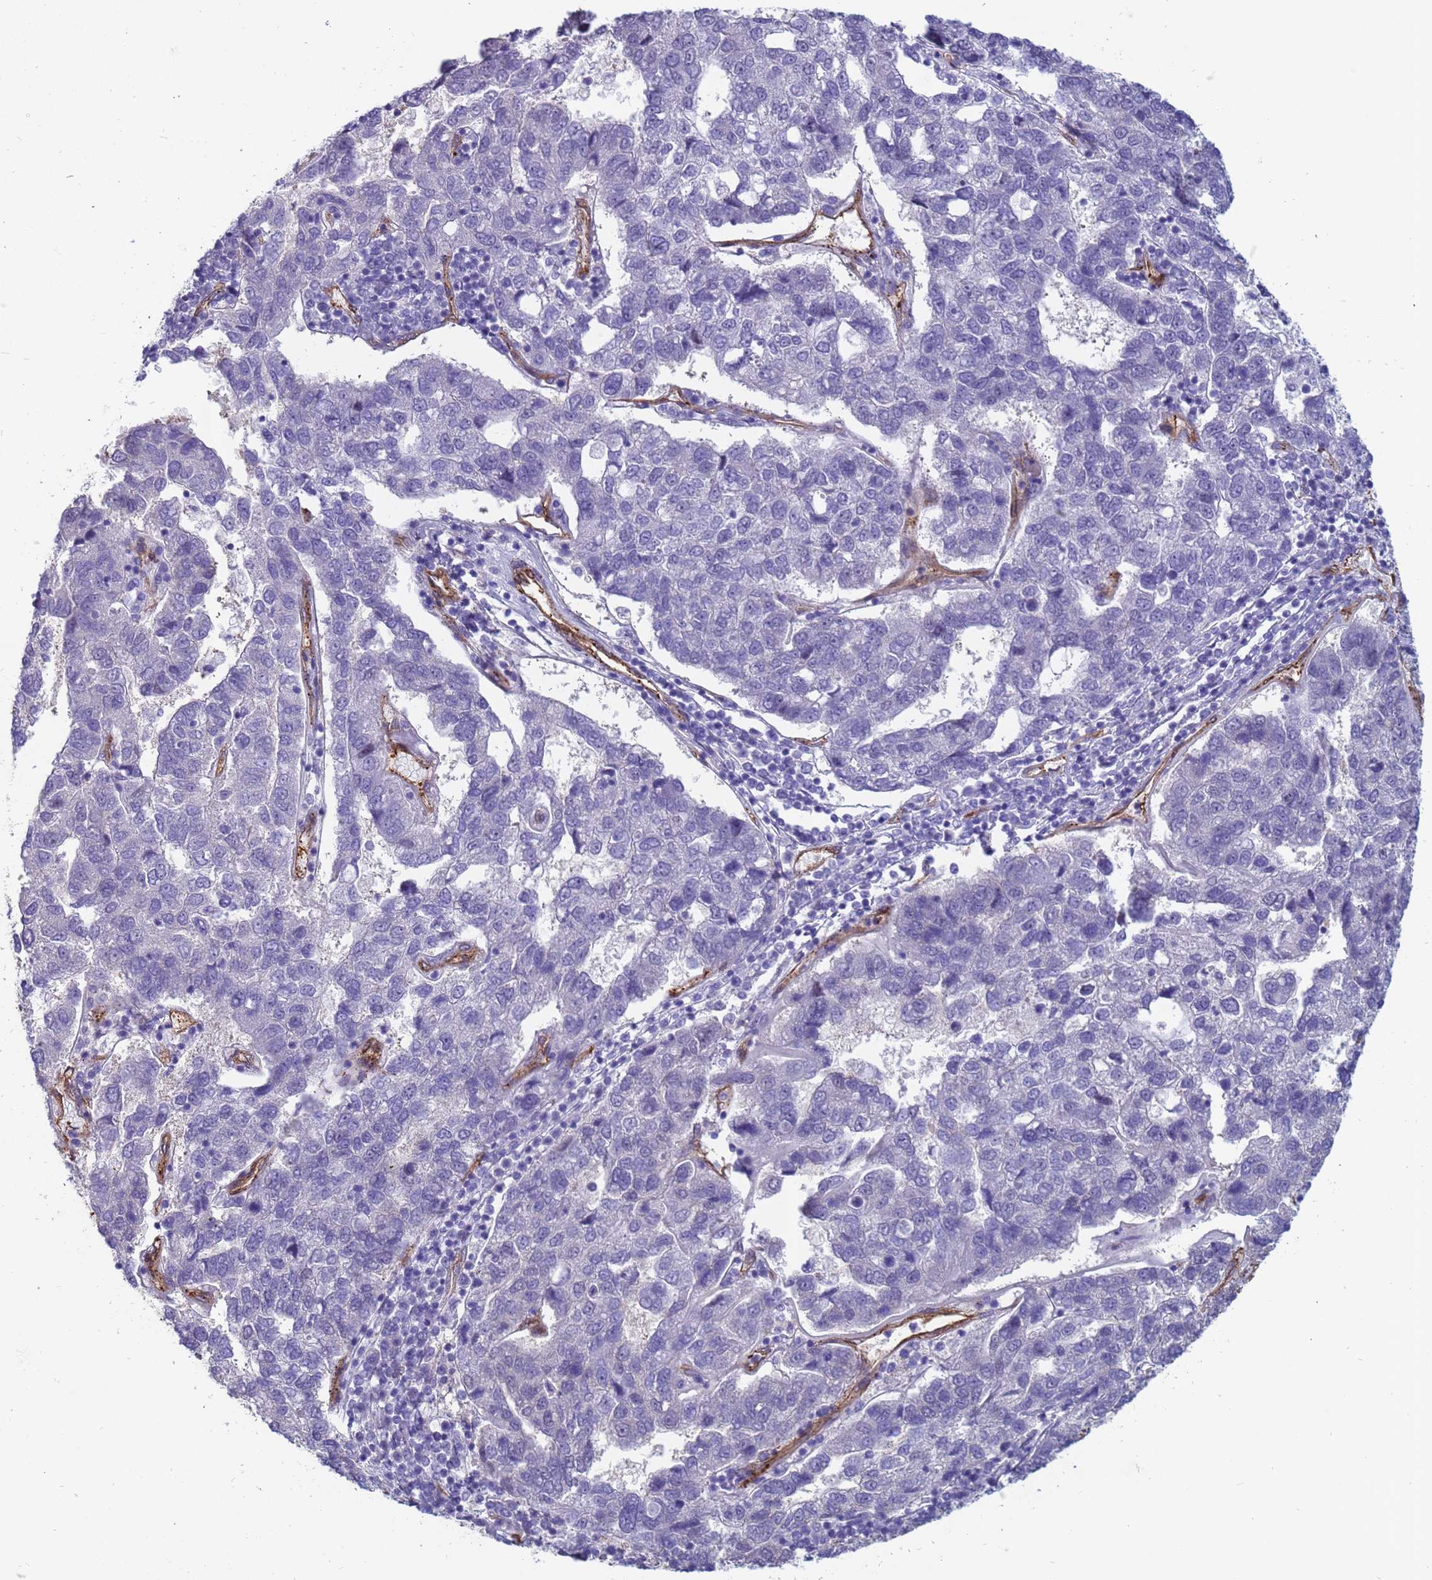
{"staining": {"intensity": "negative", "quantity": "none", "location": "none"}, "tissue": "pancreatic cancer", "cell_type": "Tumor cells", "image_type": "cancer", "snomed": [{"axis": "morphology", "description": "Adenocarcinoma, NOS"}, {"axis": "topography", "description": "Pancreas"}], "caption": "The image exhibits no staining of tumor cells in pancreatic cancer.", "gene": "EHD2", "patient": {"sex": "female", "age": 61}}